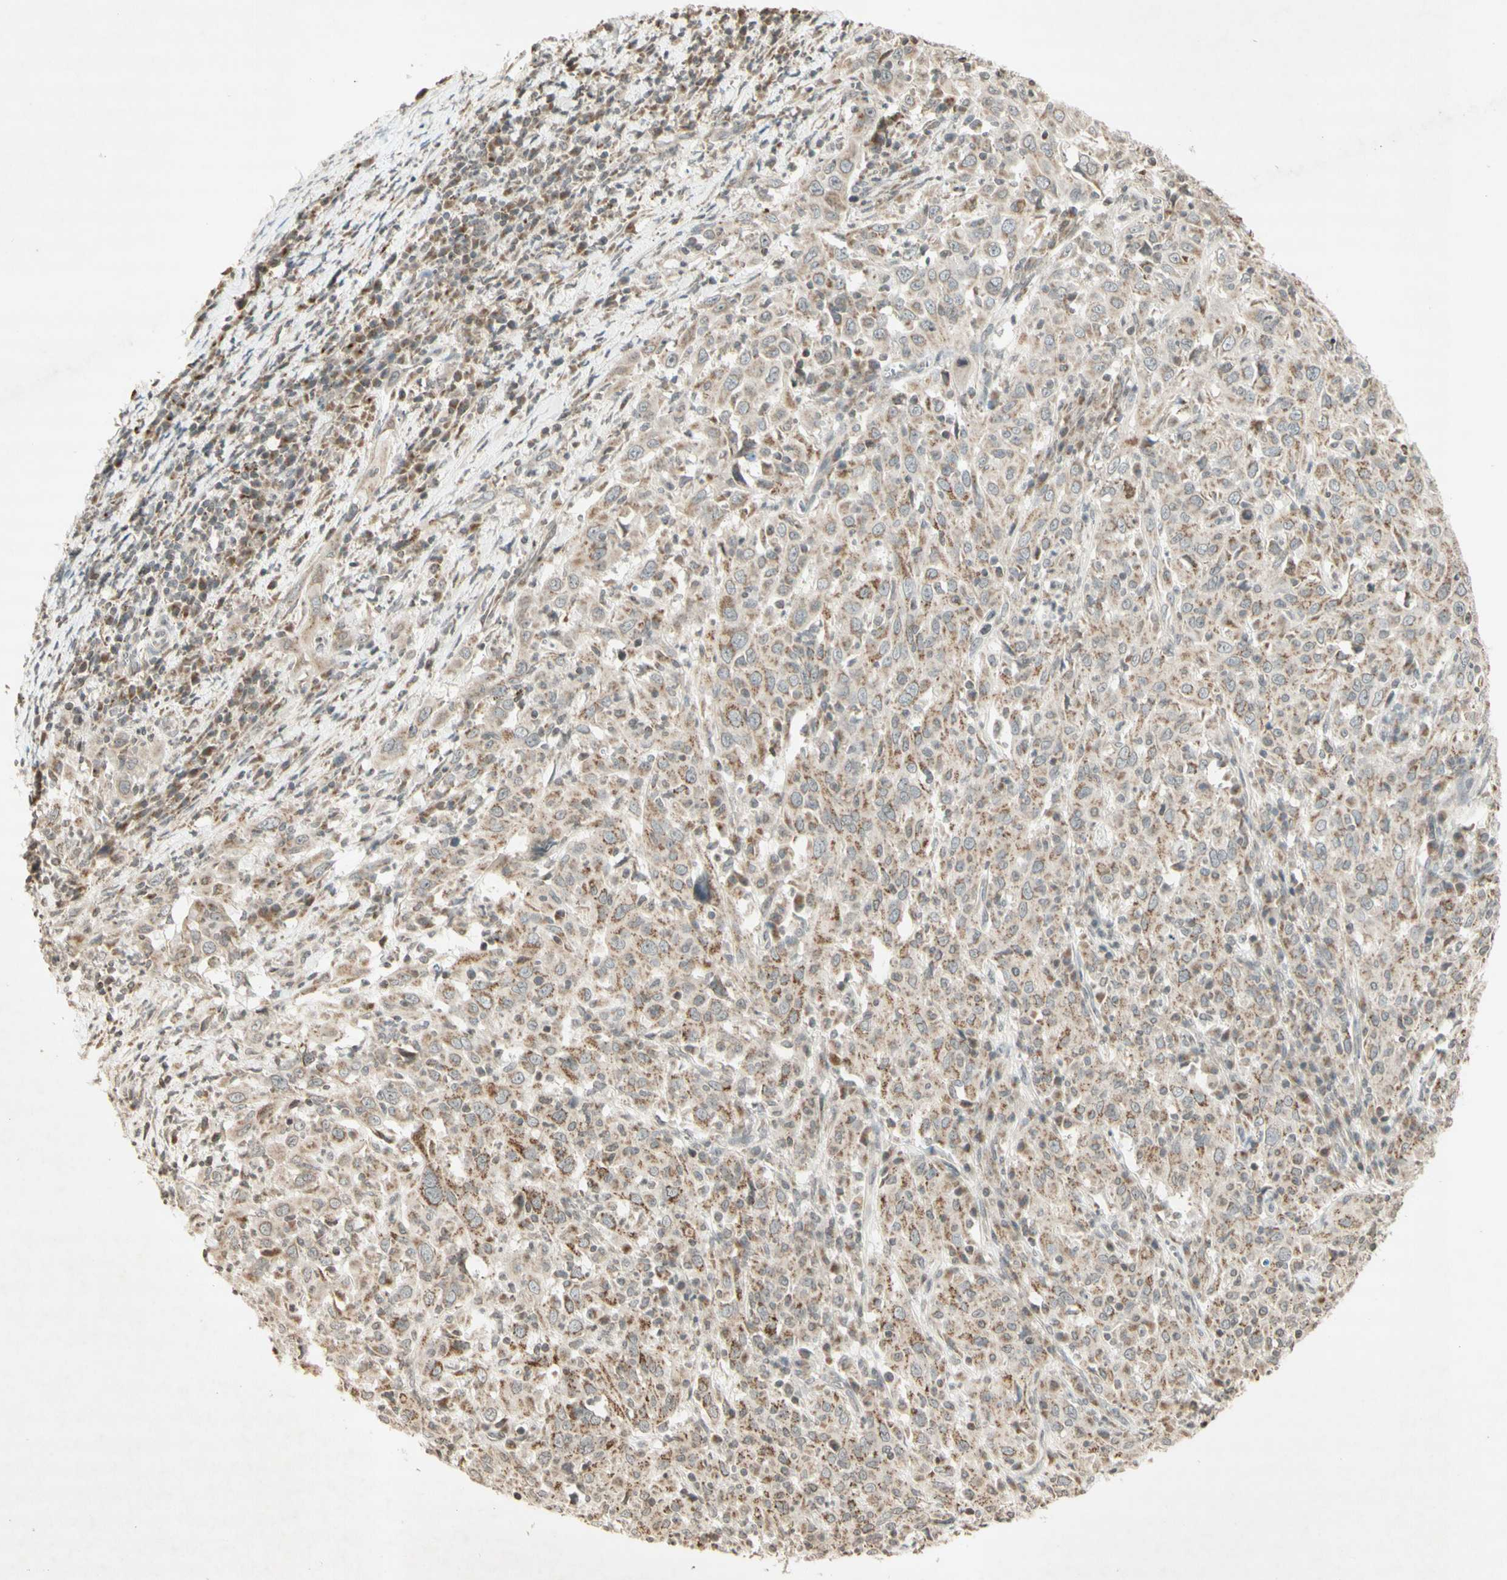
{"staining": {"intensity": "moderate", "quantity": "25%-75%", "location": "cytoplasmic/membranous"}, "tissue": "cervical cancer", "cell_type": "Tumor cells", "image_type": "cancer", "snomed": [{"axis": "morphology", "description": "Squamous cell carcinoma, NOS"}, {"axis": "topography", "description": "Cervix"}], "caption": "DAB (3,3'-diaminobenzidine) immunohistochemical staining of human cervical squamous cell carcinoma displays moderate cytoplasmic/membranous protein positivity in approximately 25%-75% of tumor cells.", "gene": "CCNI", "patient": {"sex": "female", "age": 46}}